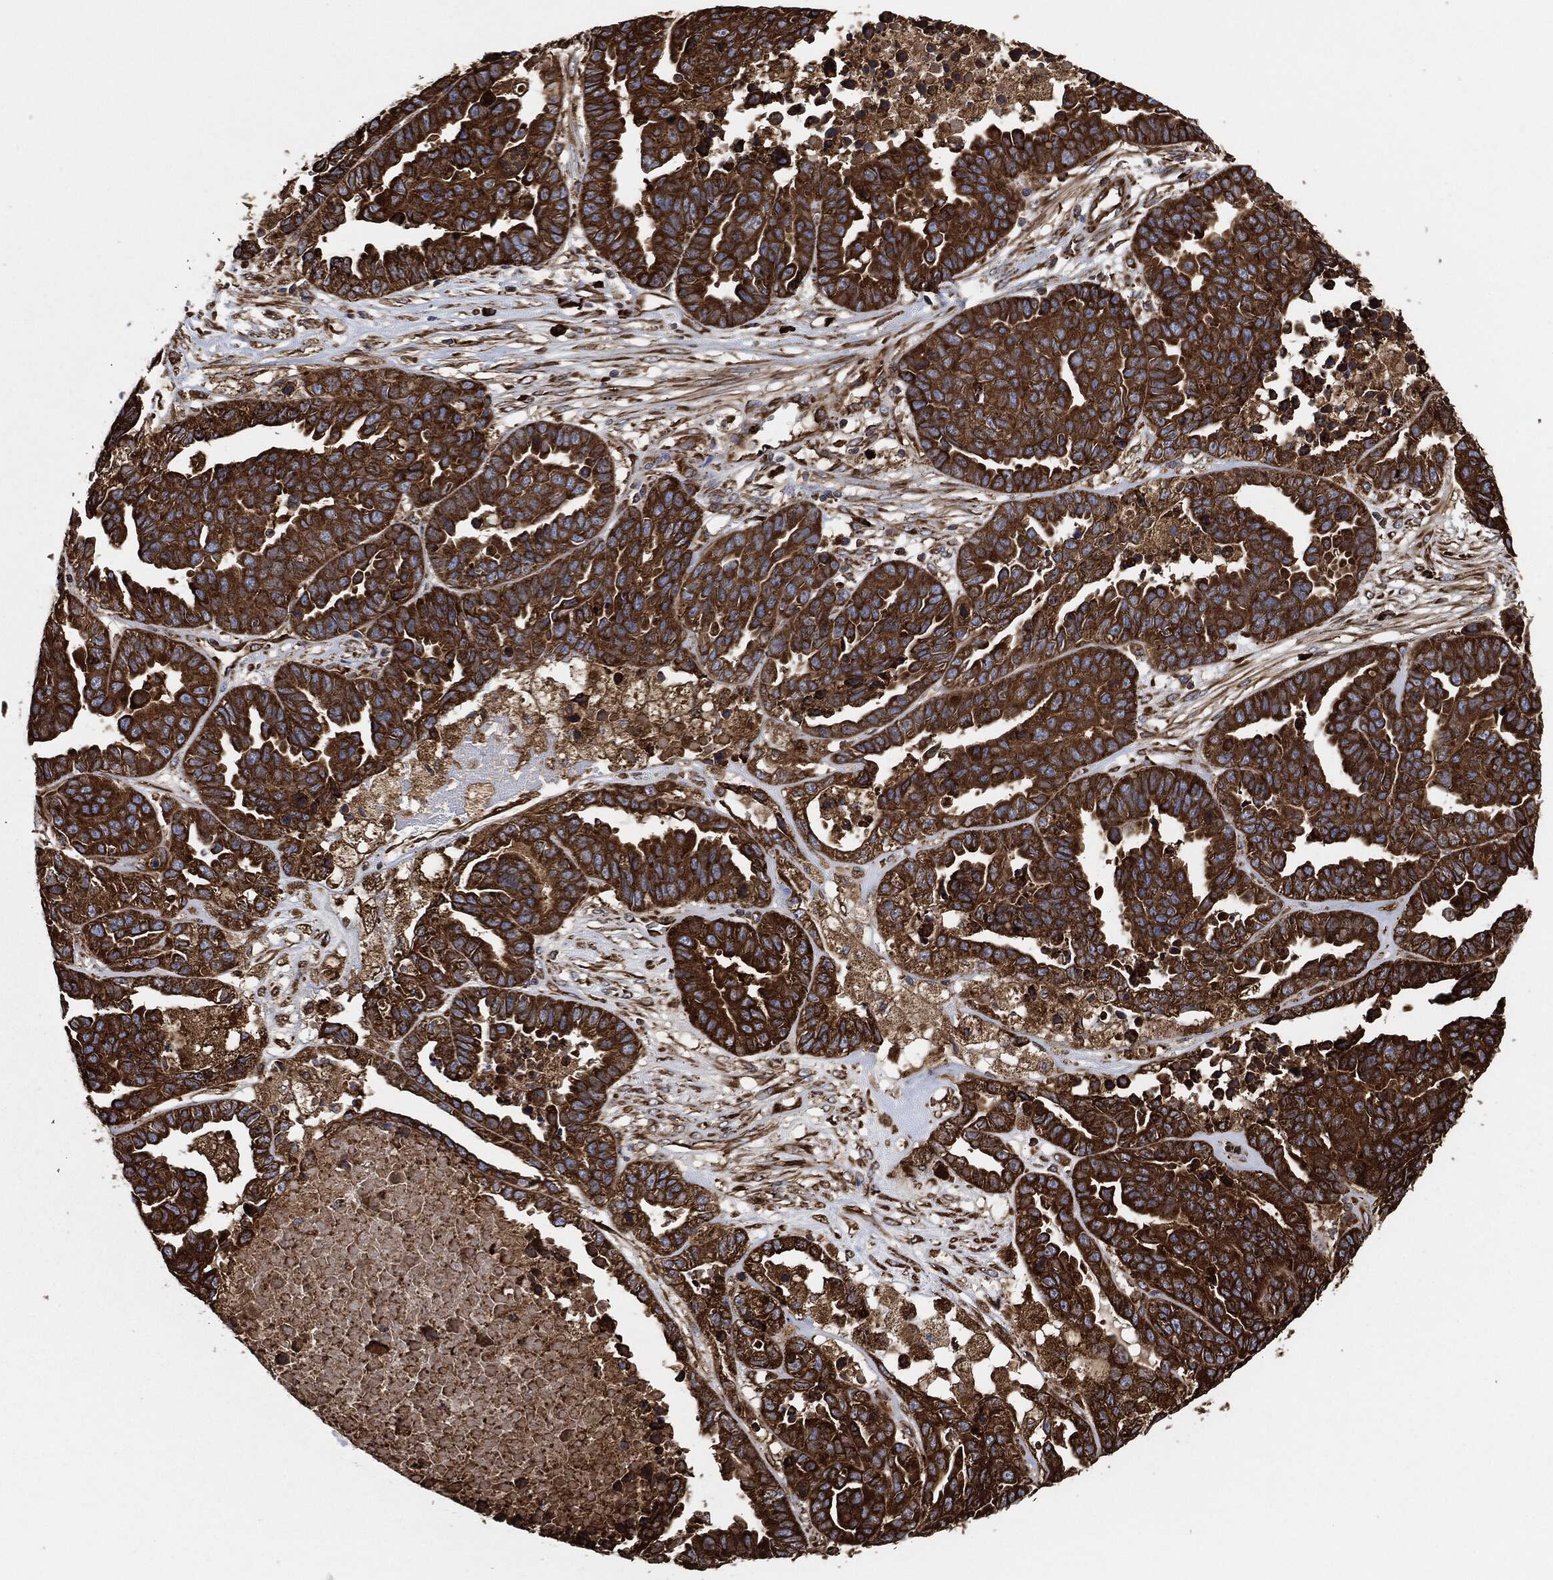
{"staining": {"intensity": "strong", "quantity": ">75%", "location": "cytoplasmic/membranous"}, "tissue": "ovarian cancer", "cell_type": "Tumor cells", "image_type": "cancer", "snomed": [{"axis": "morphology", "description": "Cystadenocarcinoma, serous, NOS"}, {"axis": "topography", "description": "Ovary"}], "caption": "Tumor cells reveal high levels of strong cytoplasmic/membranous positivity in approximately >75% of cells in human ovarian cancer. (DAB (3,3'-diaminobenzidine) = brown stain, brightfield microscopy at high magnification).", "gene": "AMFR", "patient": {"sex": "female", "age": 87}}